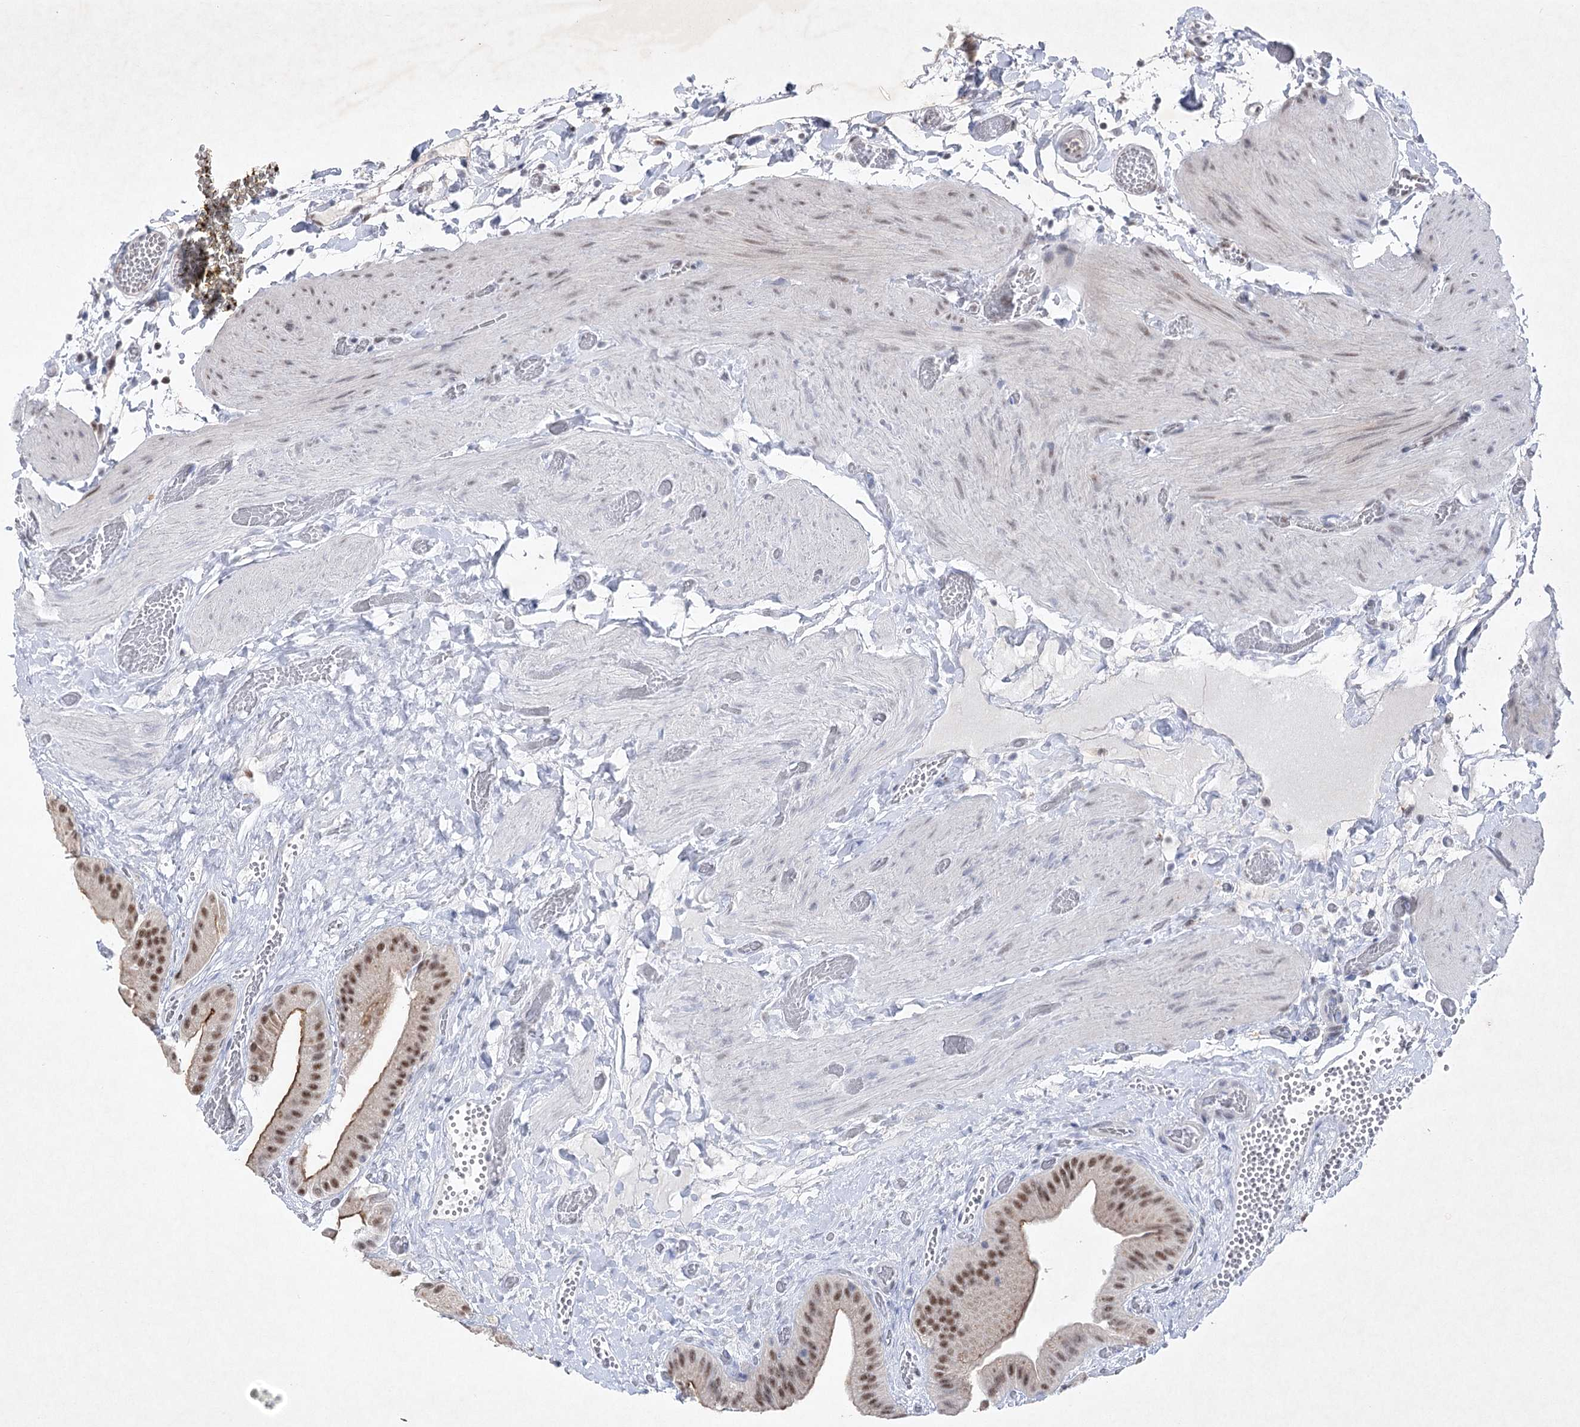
{"staining": {"intensity": "moderate", "quantity": ">75%", "location": "cytoplasmic/membranous,nuclear"}, "tissue": "gallbladder", "cell_type": "Glandular cells", "image_type": "normal", "snomed": [{"axis": "morphology", "description": "Normal tissue, NOS"}, {"axis": "topography", "description": "Gallbladder"}], "caption": "Glandular cells display moderate cytoplasmic/membranous,nuclear expression in about >75% of cells in unremarkable gallbladder. (DAB = brown stain, brightfield microscopy at high magnification).", "gene": "ENSG00000275740", "patient": {"sex": "female", "age": 64}}